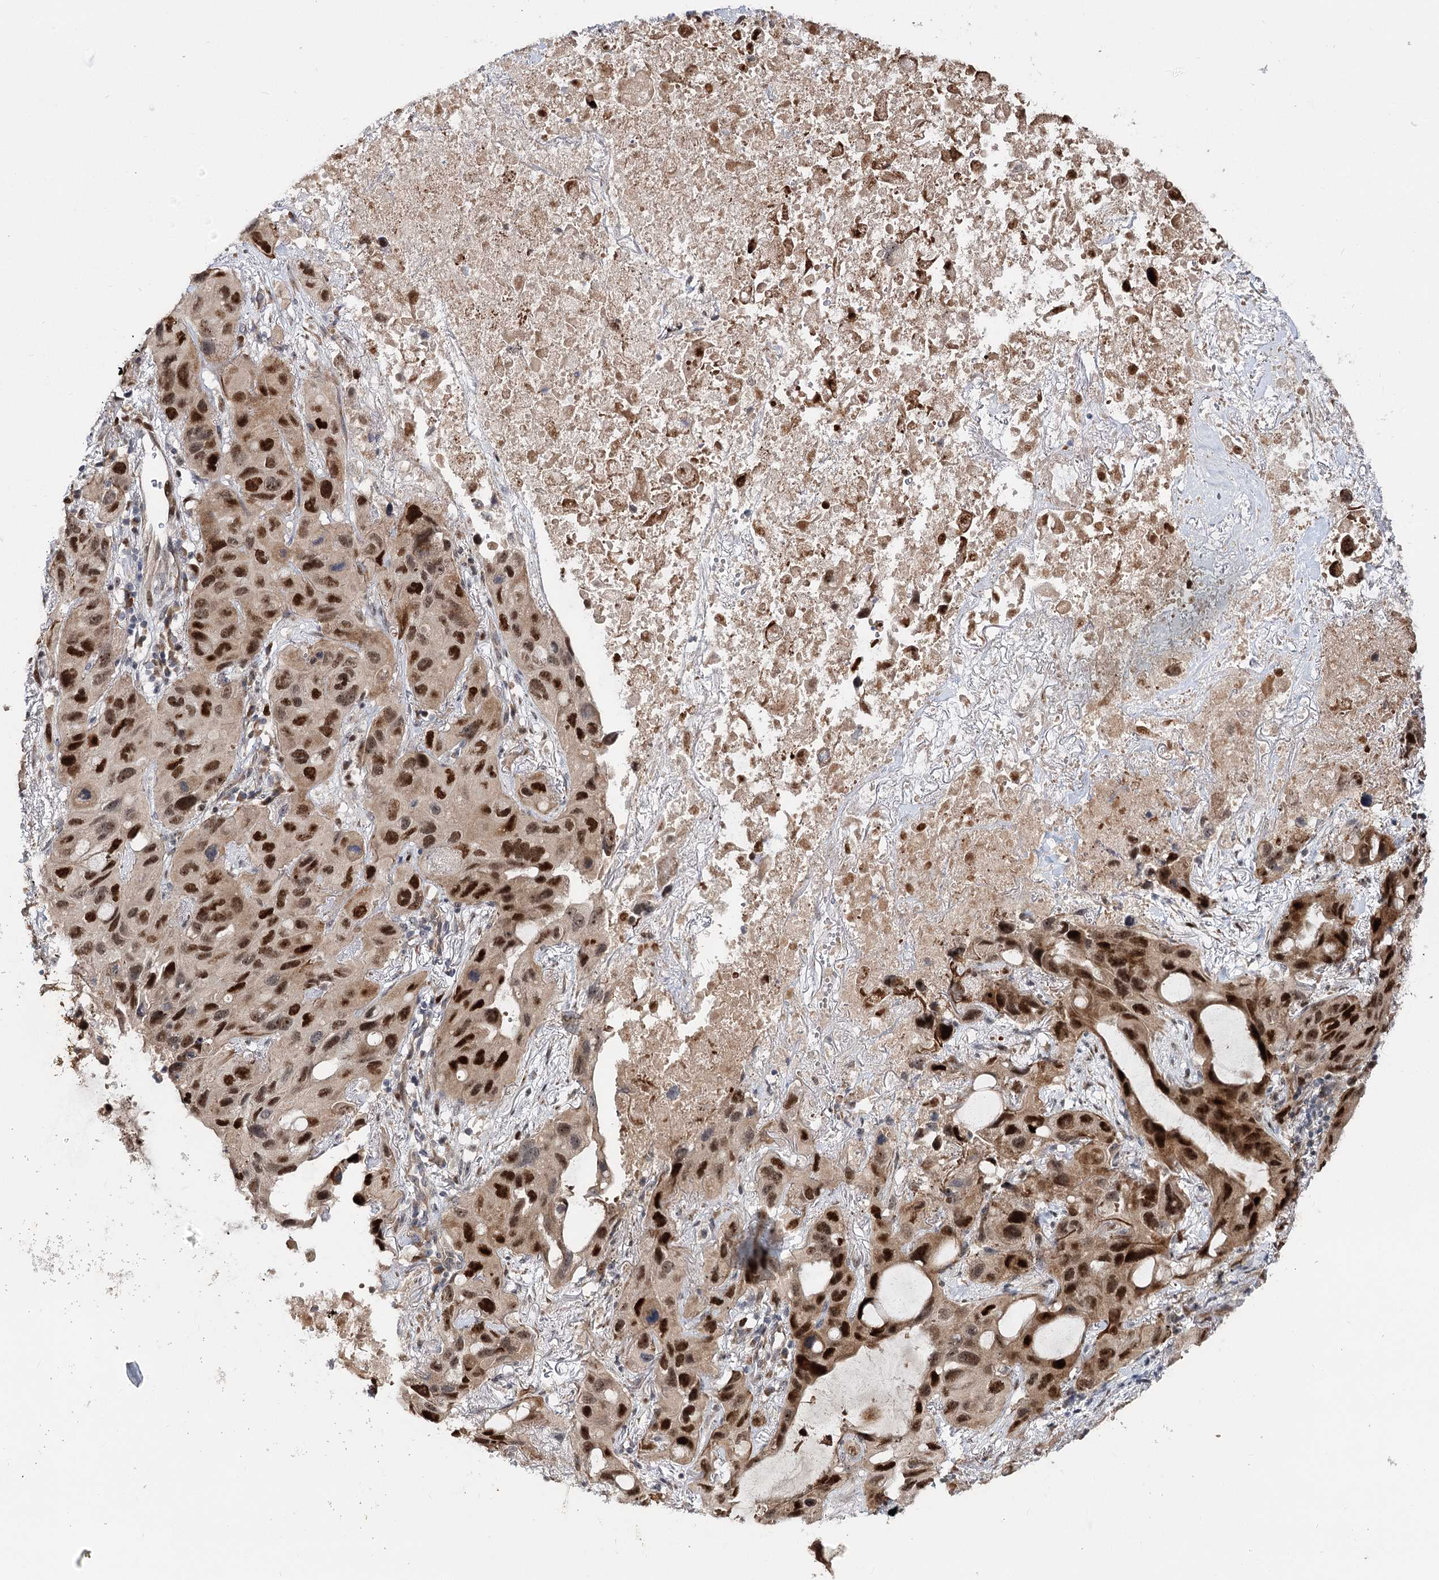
{"staining": {"intensity": "strong", "quantity": ">75%", "location": "nuclear"}, "tissue": "lung cancer", "cell_type": "Tumor cells", "image_type": "cancer", "snomed": [{"axis": "morphology", "description": "Squamous cell carcinoma, NOS"}, {"axis": "topography", "description": "Lung"}], "caption": "Protein analysis of lung cancer (squamous cell carcinoma) tissue shows strong nuclear positivity in about >75% of tumor cells. Nuclei are stained in blue.", "gene": "PIK3C2A", "patient": {"sex": "female", "age": 73}}